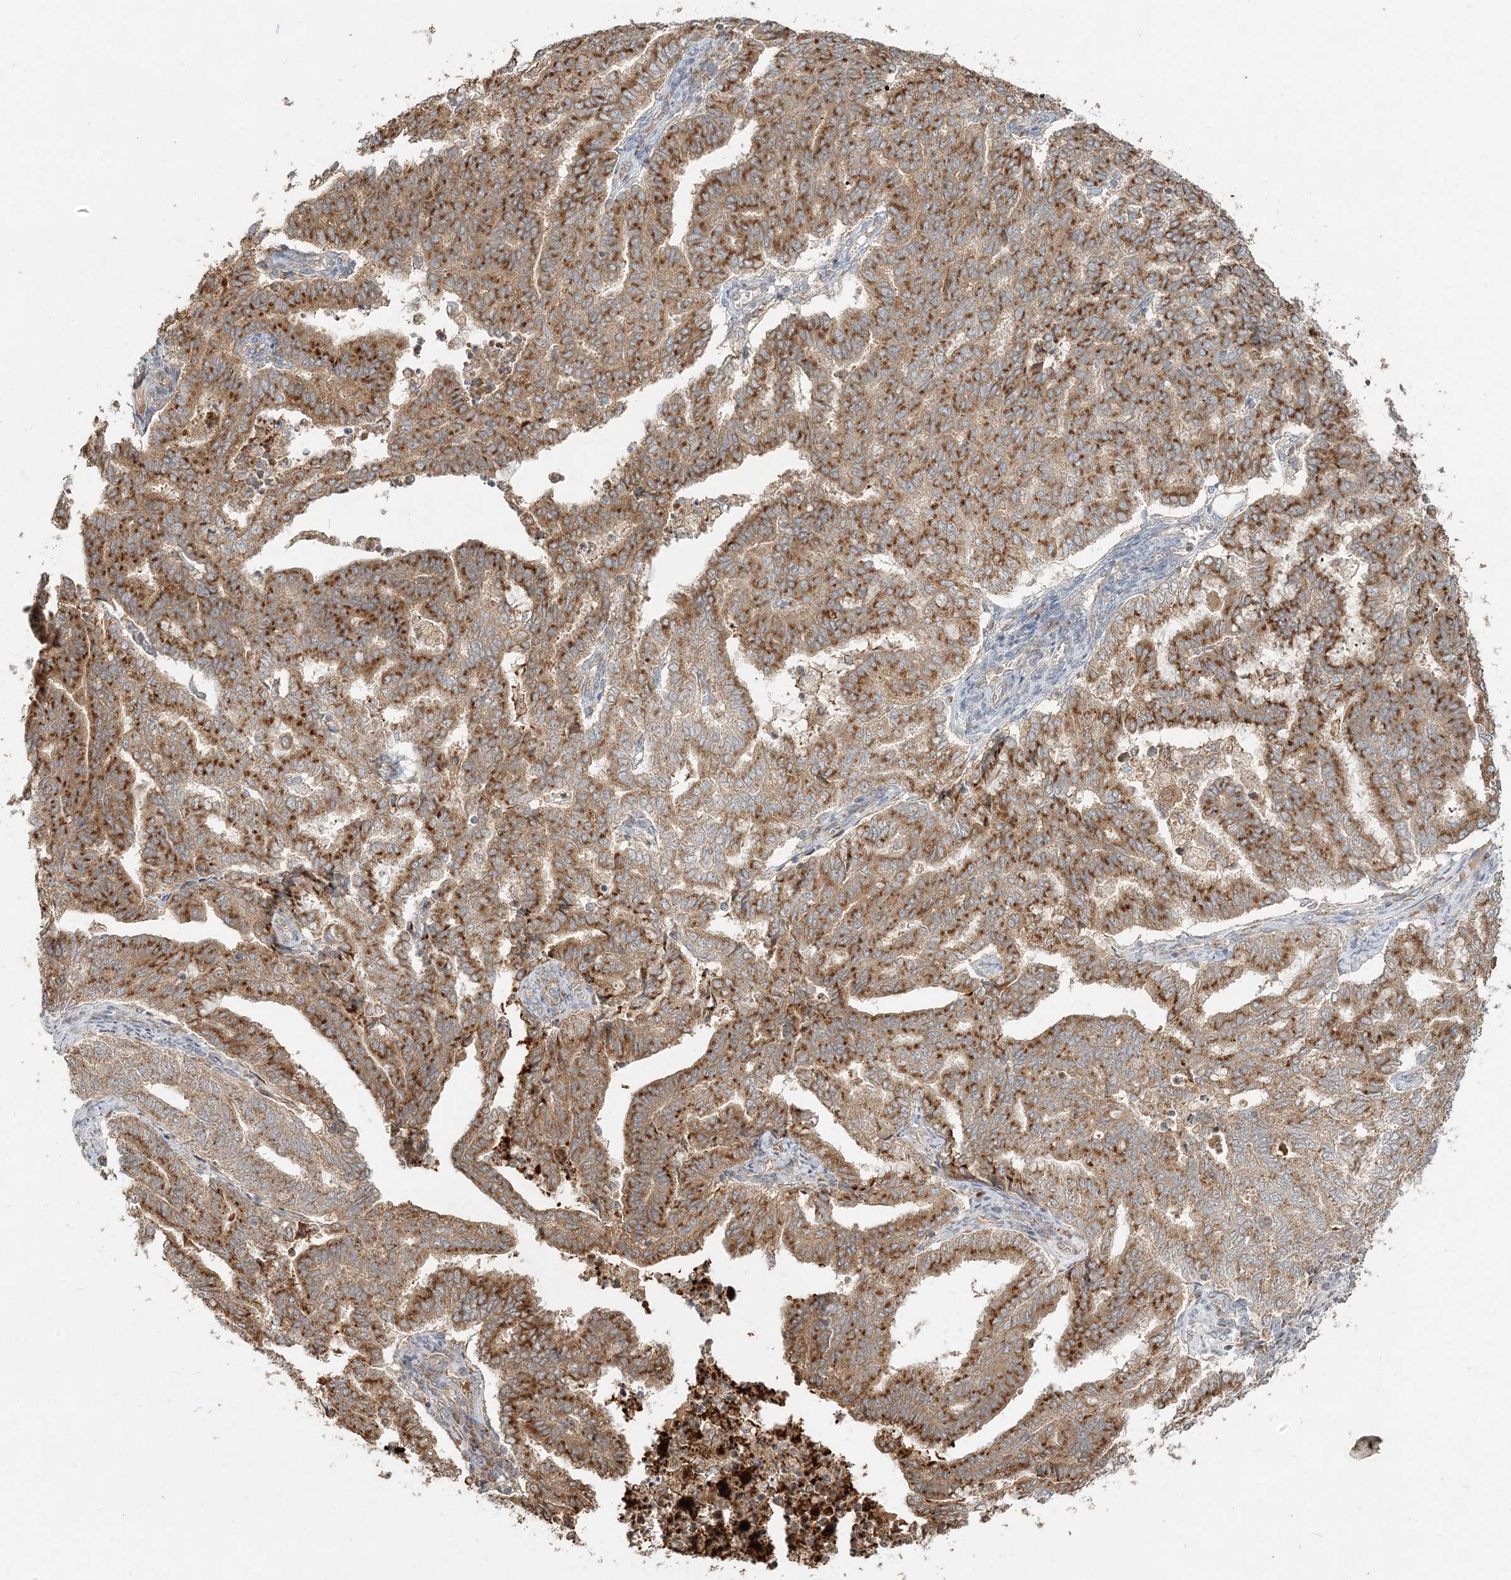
{"staining": {"intensity": "strong", "quantity": ">75%", "location": "cytoplasmic/membranous"}, "tissue": "endometrial cancer", "cell_type": "Tumor cells", "image_type": "cancer", "snomed": [{"axis": "morphology", "description": "Adenocarcinoma, NOS"}, {"axis": "topography", "description": "Endometrium"}], "caption": "Human adenocarcinoma (endometrial) stained for a protein (brown) exhibits strong cytoplasmic/membranous positive positivity in about >75% of tumor cells.", "gene": "RAB14", "patient": {"sex": "female", "age": 79}}